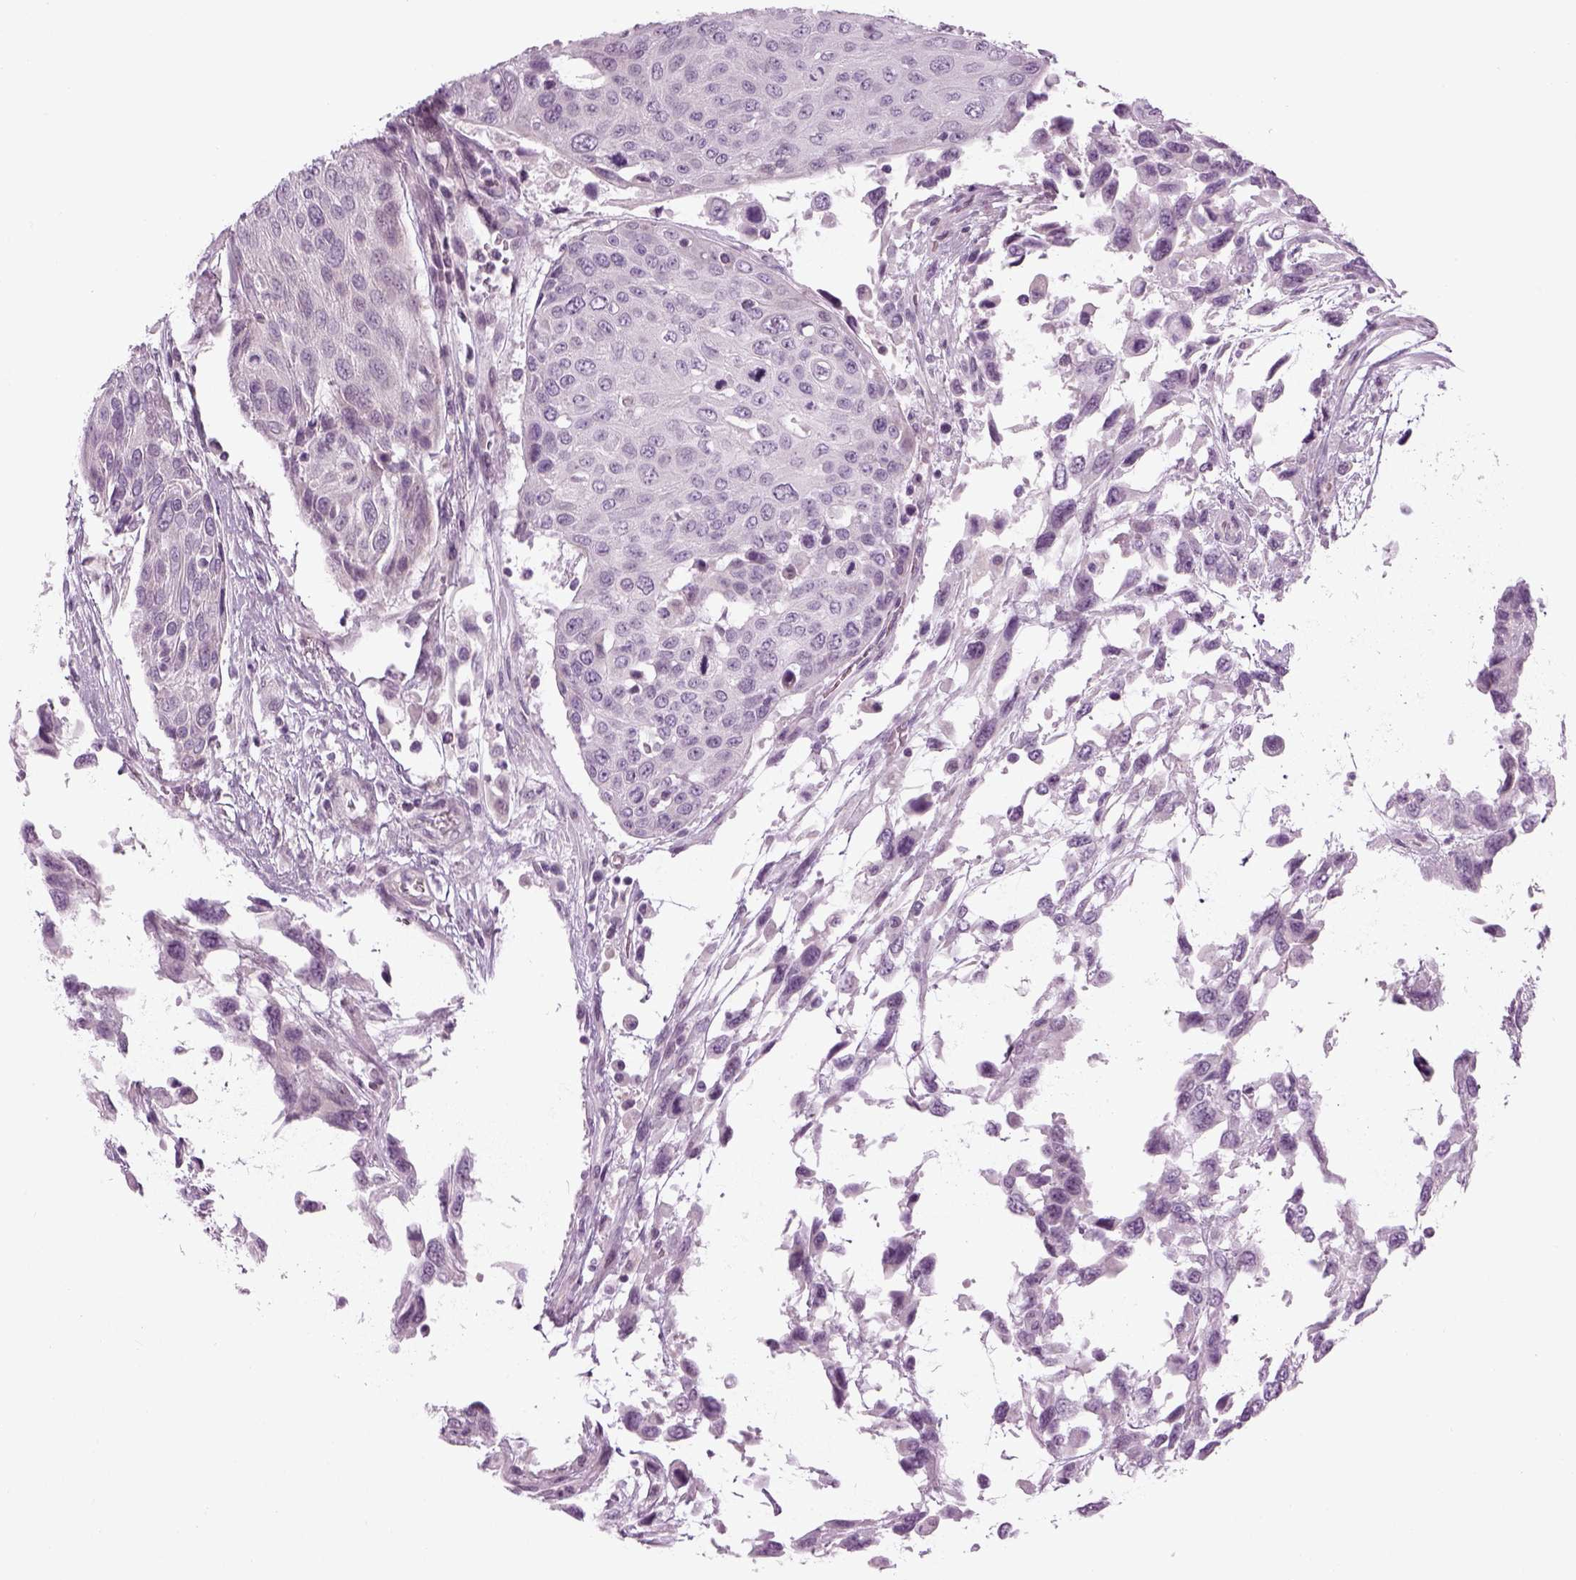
{"staining": {"intensity": "negative", "quantity": "none", "location": "none"}, "tissue": "urothelial cancer", "cell_type": "Tumor cells", "image_type": "cancer", "snomed": [{"axis": "morphology", "description": "Urothelial carcinoma, High grade"}, {"axis": "topography", "description": "Urinary bladder"}], "caption": "Immunohistochemistry (IHC) photomicrograph of neoplastic tissue: human urothelial cancer stained with DAB (3,3'-diaminobenzidine) shows no significant protein expression in tumor cells.", "gene": "LRRIQ3", "patient": {"sex": "female", "age": 70}}